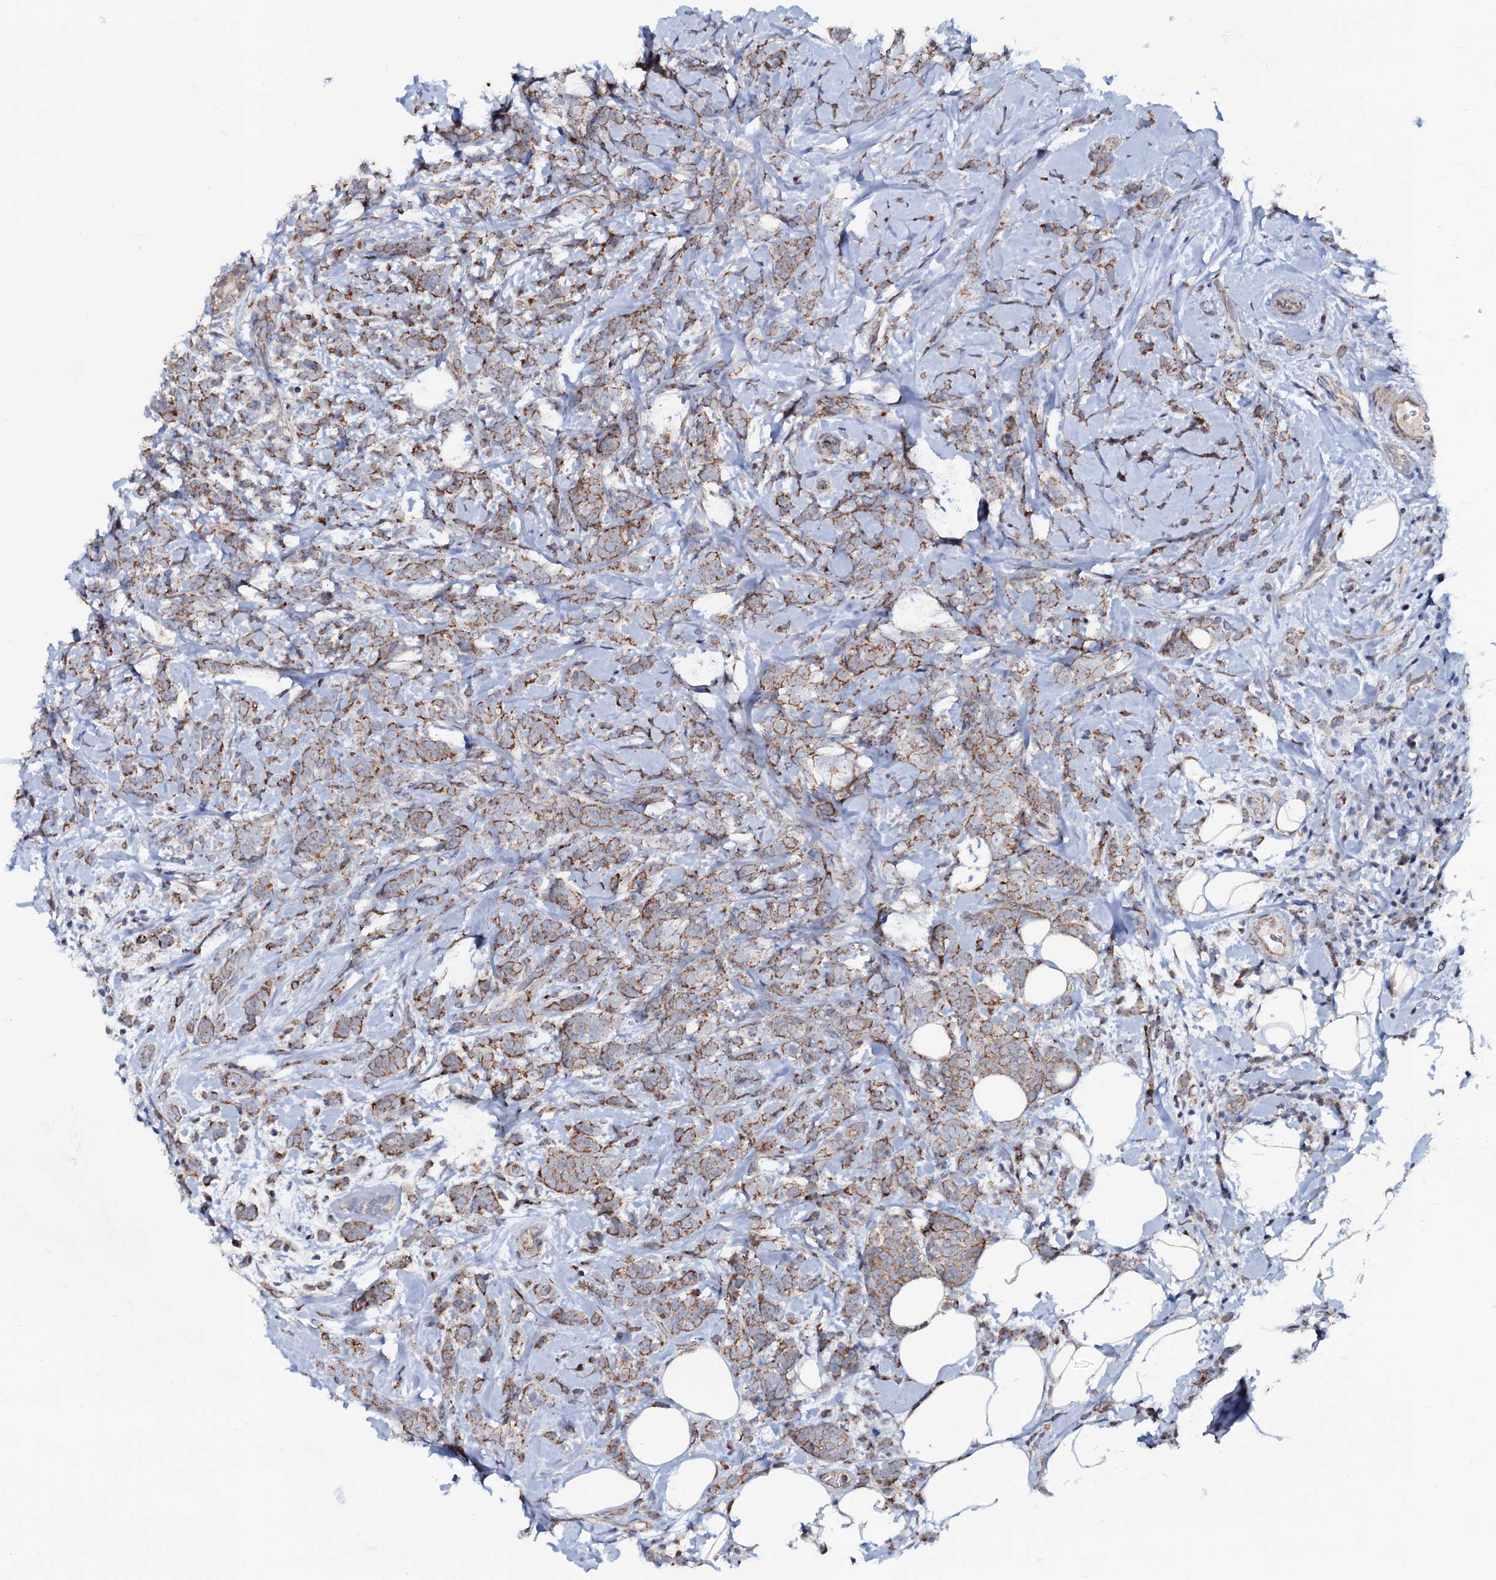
{"staining": {"intensity": "moderate", "quantity": ">75%", "location": "cytoplasmic/membranous"}, "tissue": "breast cancer", "cell_type": "Tumor cells", "image_type": "cancer", "snomed": [{"axis": "morphology", "description": "Lobular carcinoma"}, {"axis": "topography", "description": "Breast"}], "caption": "Protein staining demonstrates moderate cytoplasmic/membranous expression in approximately >75% of tumor cells in breast cancer.", "gene": "PPP1R3D", "patient": {"sex": "female", "age": 58}}